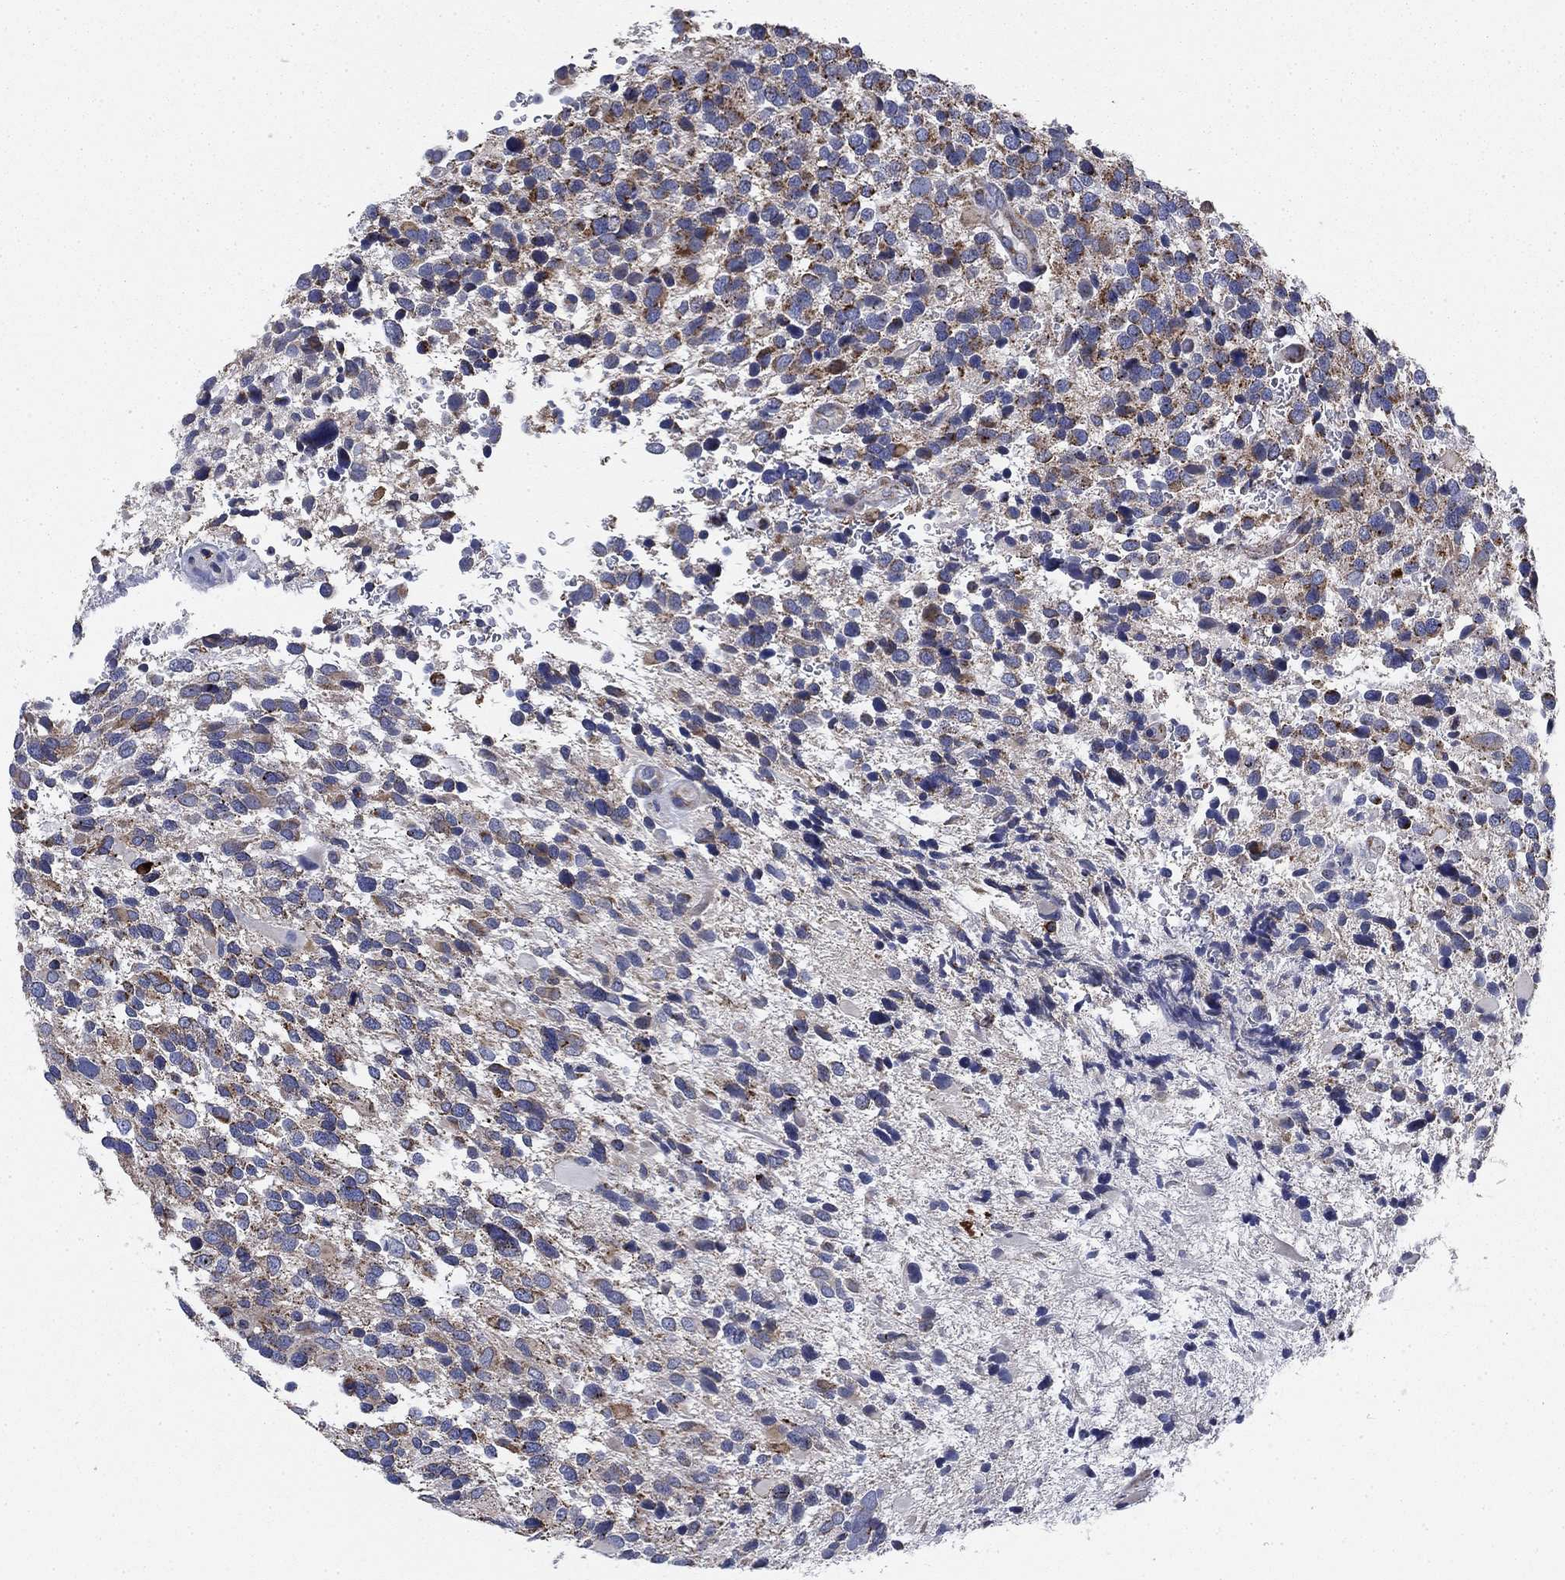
{"staining": {"intensity": "moderate", "quantity": "<25%", "location": "cytoplasmic/membranous"}, "tissue": "glioma", "cell_type": "Tumor cells", "image_type": "cancer", "snomed": [{"axis": "morphology", "description": "Glioma, malignant, Low grade"}, {"axis": "topography", "description": "Brain"}], "caption": "About <25% of tumor cells in human malignant glioma (low-grade) demonstrate moderate cytoplasmic/membranous protein staining as visualized by brown immunohistochemical staining.", "gene": "NACAD", "patient": {"sex": "female", "age": 32}}